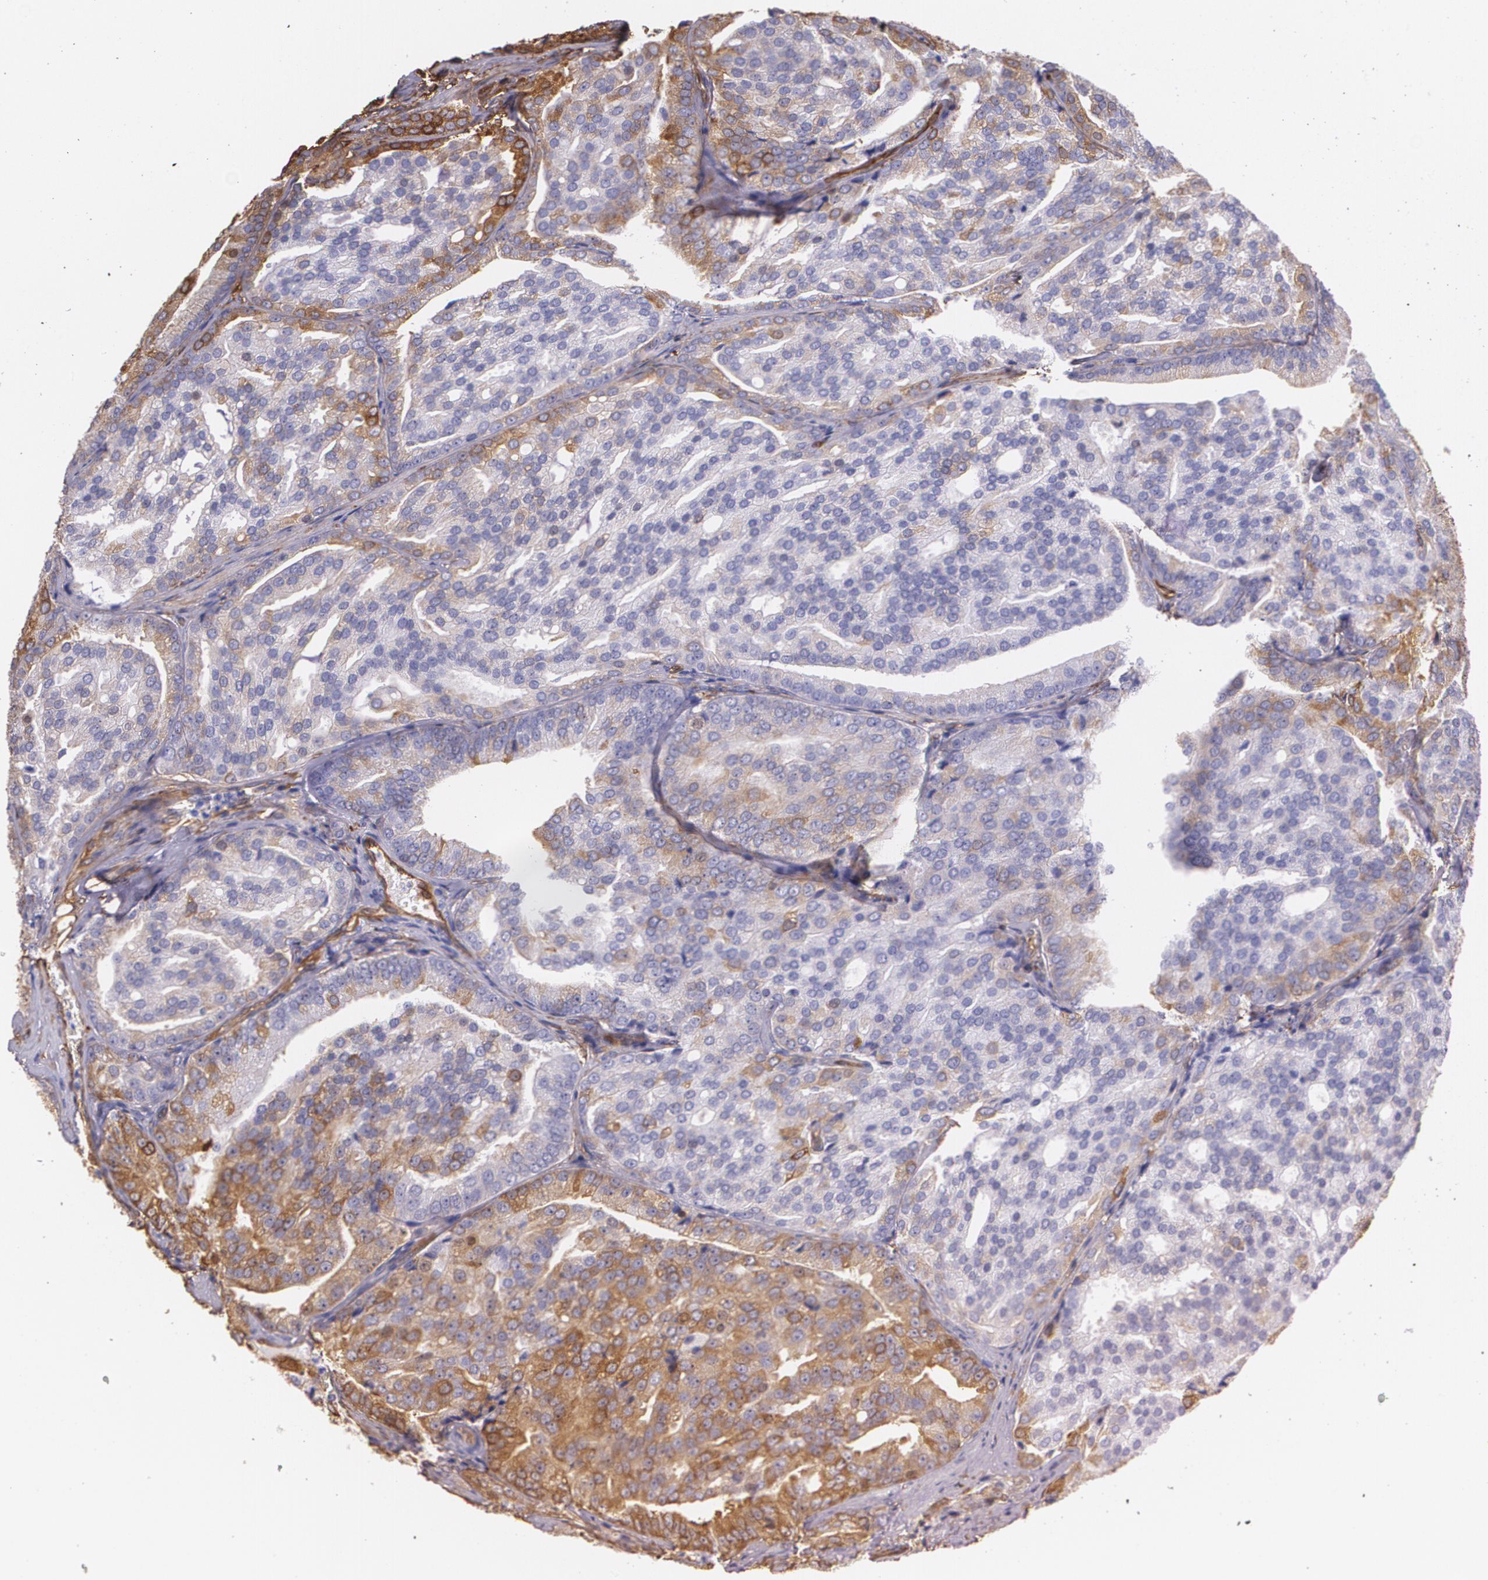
{"staining": {"intensity": "moderate", "quantity": "<25%", "location": "cytoplasmic/membranous"}, "tissue": "prostate cancer", "cell_type": "Tumor cells", "image_type": "cancer", "snomed": [{"axis": "morphology", "description": "Adenocarcinoma, High grade"}, {"axis": "topography", "description": "Prostate"}], "caption": "Prostate adenocarcinoma (high-grade) tissue reveals moderate cytoplasmic/membranous positivity in about <25% of tumor cells", "gene": "MMP2", "patient": {"sex": "male", "age": 64}}